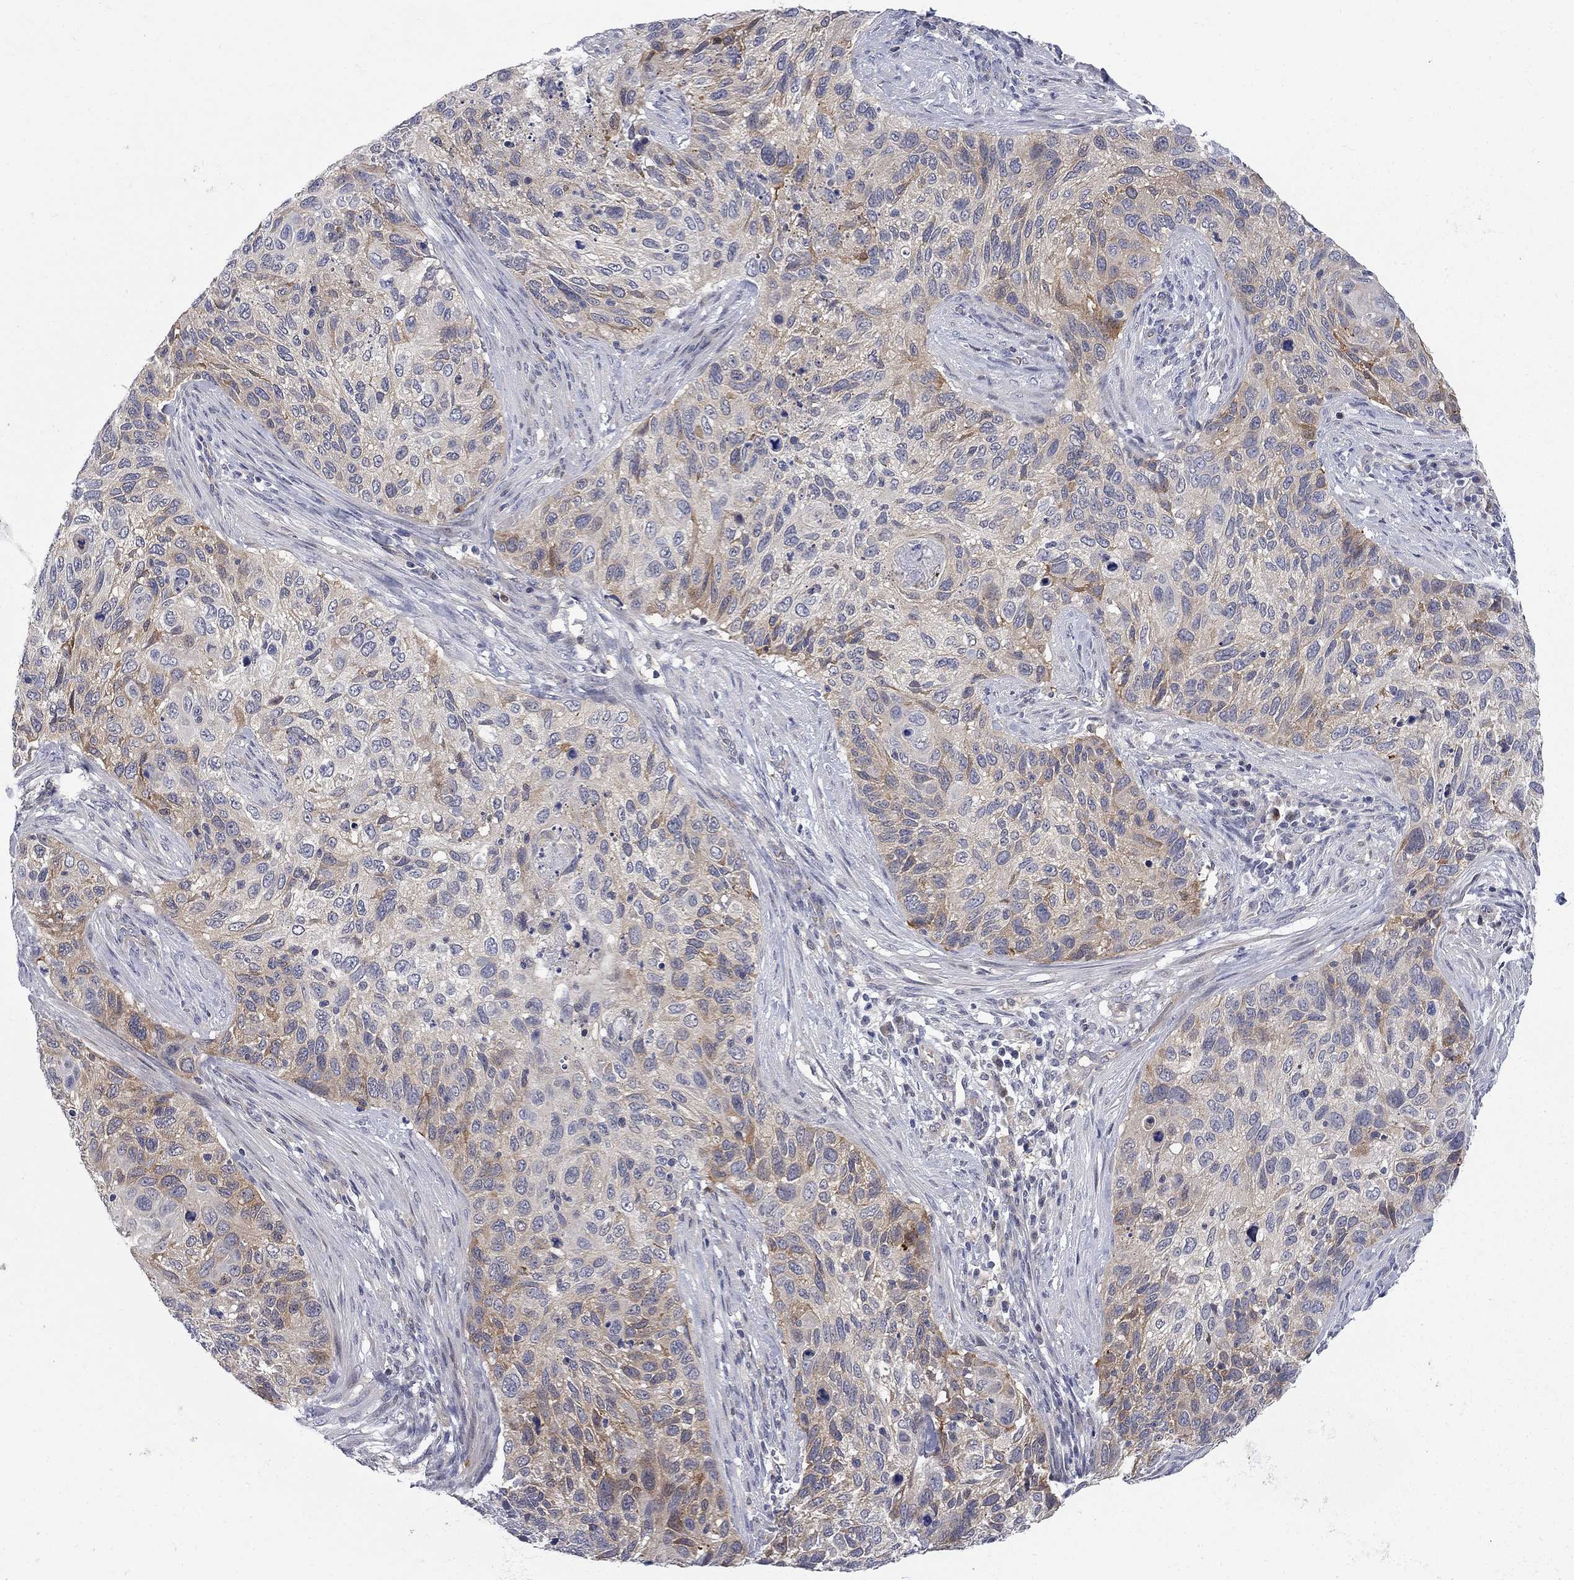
{"staining": {"intensity": "weak", "quantity": "25%-75%", "location": "cytoplasmic/membranous"}, "tissue": "cervical cancer", "cell_type": "Tumor cells", "image_type": "cancer", "snomed": [{"axis": "morphology", "description": "Squamous cell carcinoma, NOS"}, {"axis": "topography", "description": "Cervix"}], "caption": "The immunohistochemical stain highlights weak cytoplasmic/membranous positivity in tumor cells of cervical cancer (squamous cell carcinoma) tissue.", "gene": "GALNT8", "patient": {"sex": "female", "age": 70}}